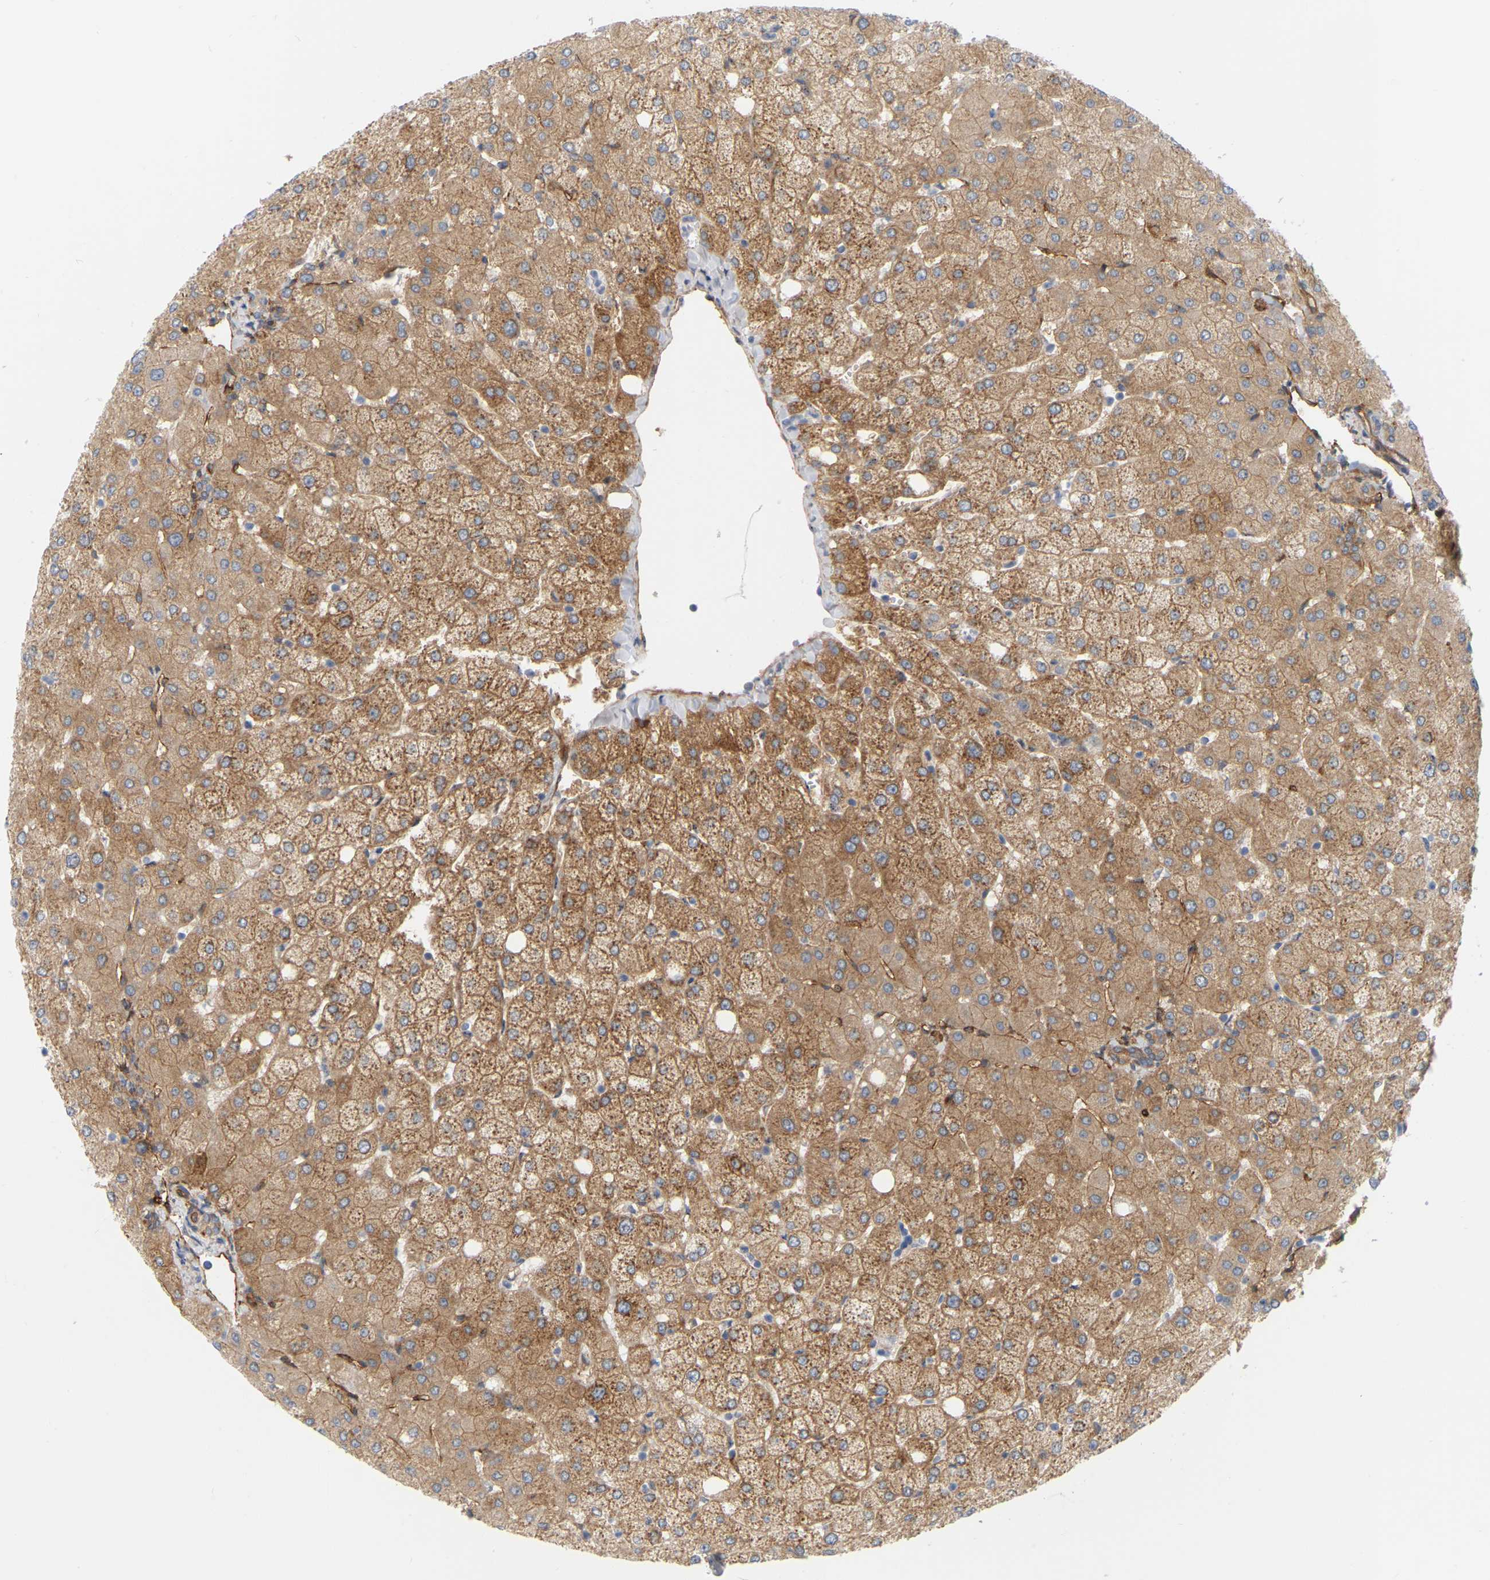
{"staining": {"intensity": "moderate", "quantity": "25%-75%", "location": "cytoplasmic/membranous"}, "tissue": "liver", "cell_type": "Cholangiocytes", "image_type": "normal", "snomed": [{"axis": "morphology", "description": "Normal tissue, NOS"}, {"axis": "topography", "description": "Liver"}], "caption": "Protein expression analysis of benign human liver reveals moderate cytoplasmic/membranous expression in about 25%-75% of cholangiocytes.", "gene": "RAPH1", "patient": {"sex": "female", "age": 54}}